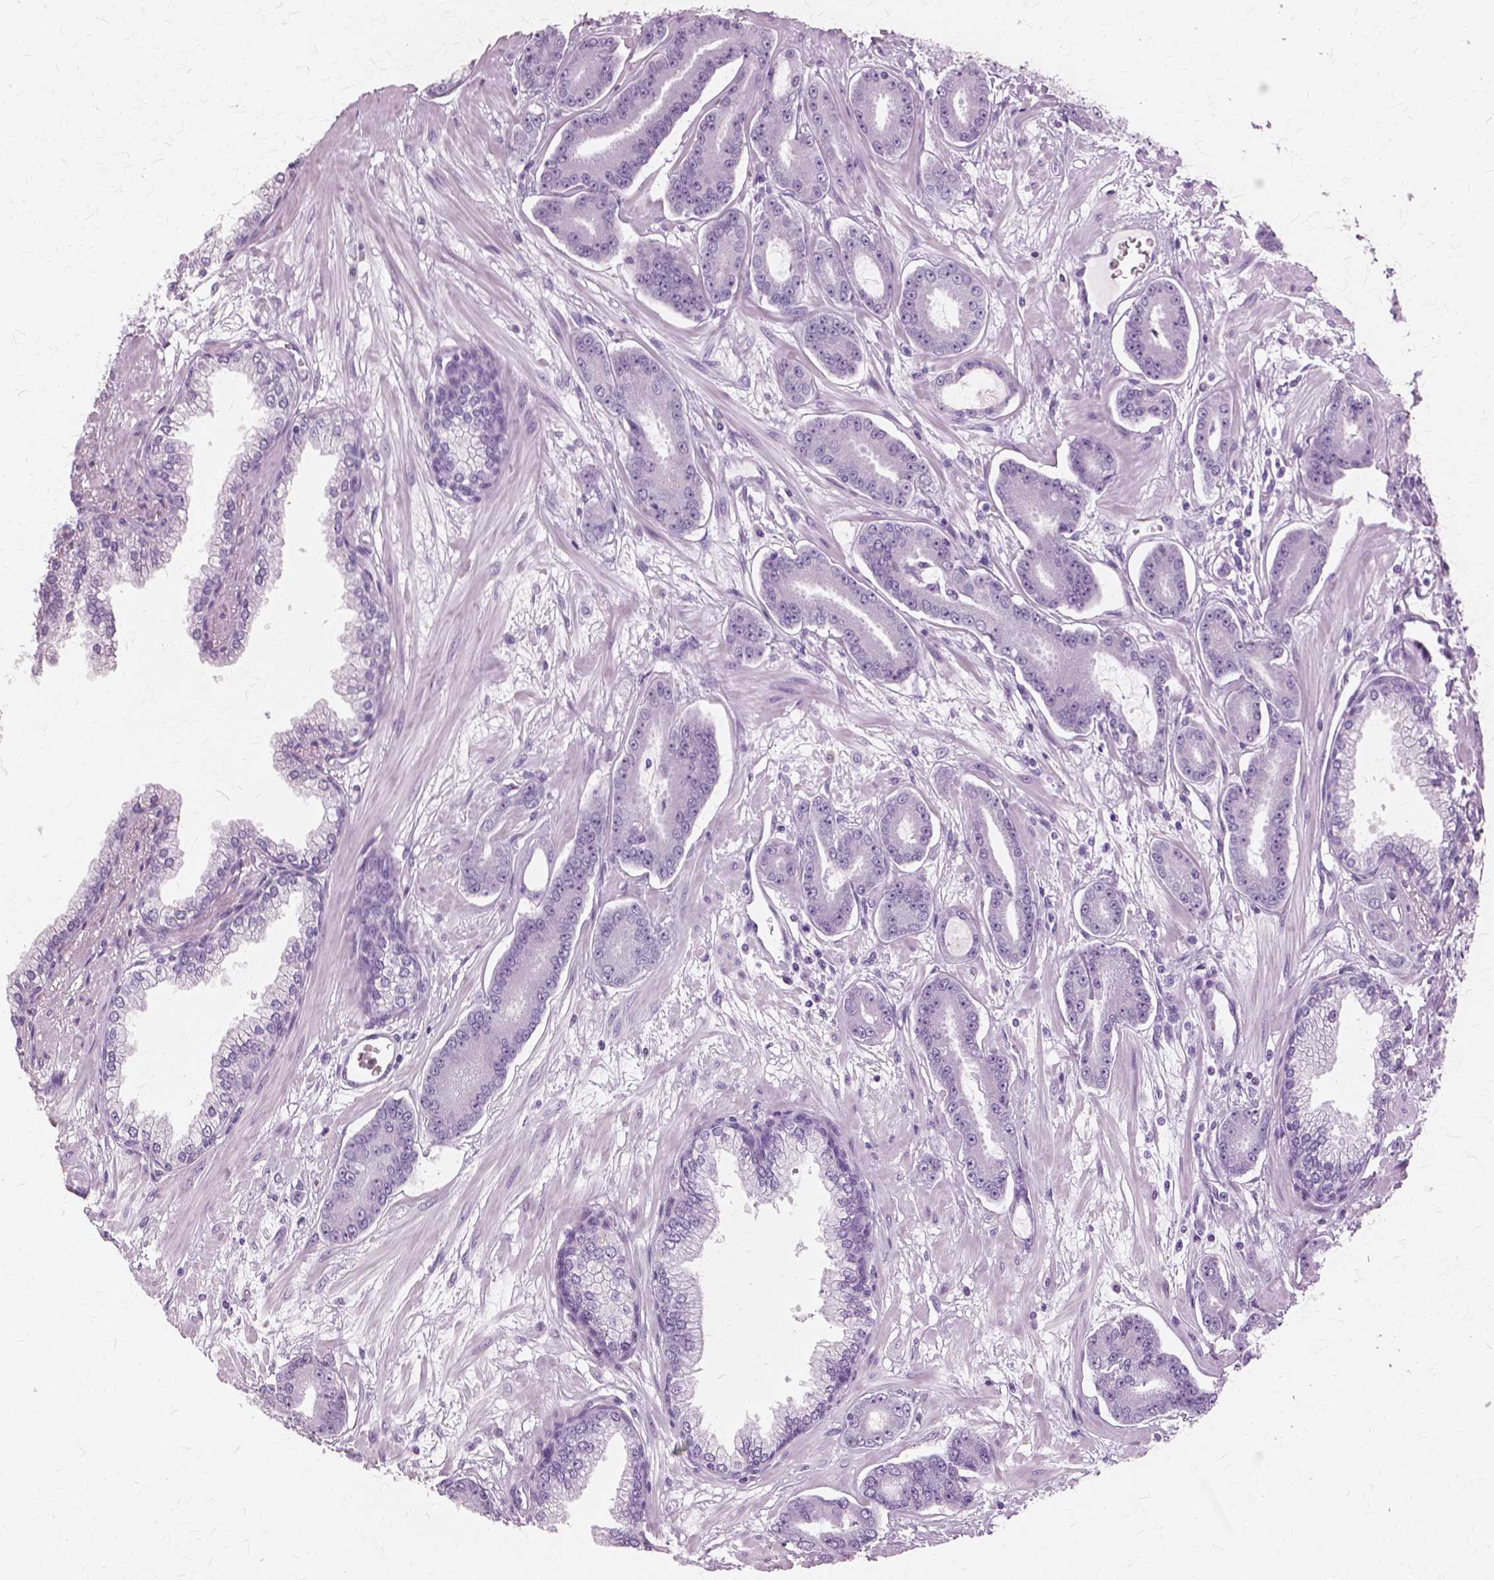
{"staining": {"intensity": "negative", "quantity": "none", "location": "none"}, "tissue": "prostate cancer", "cell_type": "Tumor cells", "image_type": "cancer", "snomed": [{"axis": "morphology", "description": "Adenocarcinoma, Low grade"}, {"axis": "topography", "description": "Prostate"}], "caption": "High power microscopy histopathology image of an immunohistochemistry (IHC) photomicrograph of prostate adenocarcinoma (low-grade), revealing no significant staining in tumor cells. The staining was performed using DAB (3,3'-diaminobenzidine) to visualize the protein expression in brown, while the nuclei were stained in blue with hematoxylin (Magnification: 20x).", "gene": "SFTPD", "patient": {"sex": "male", "age": 64}}